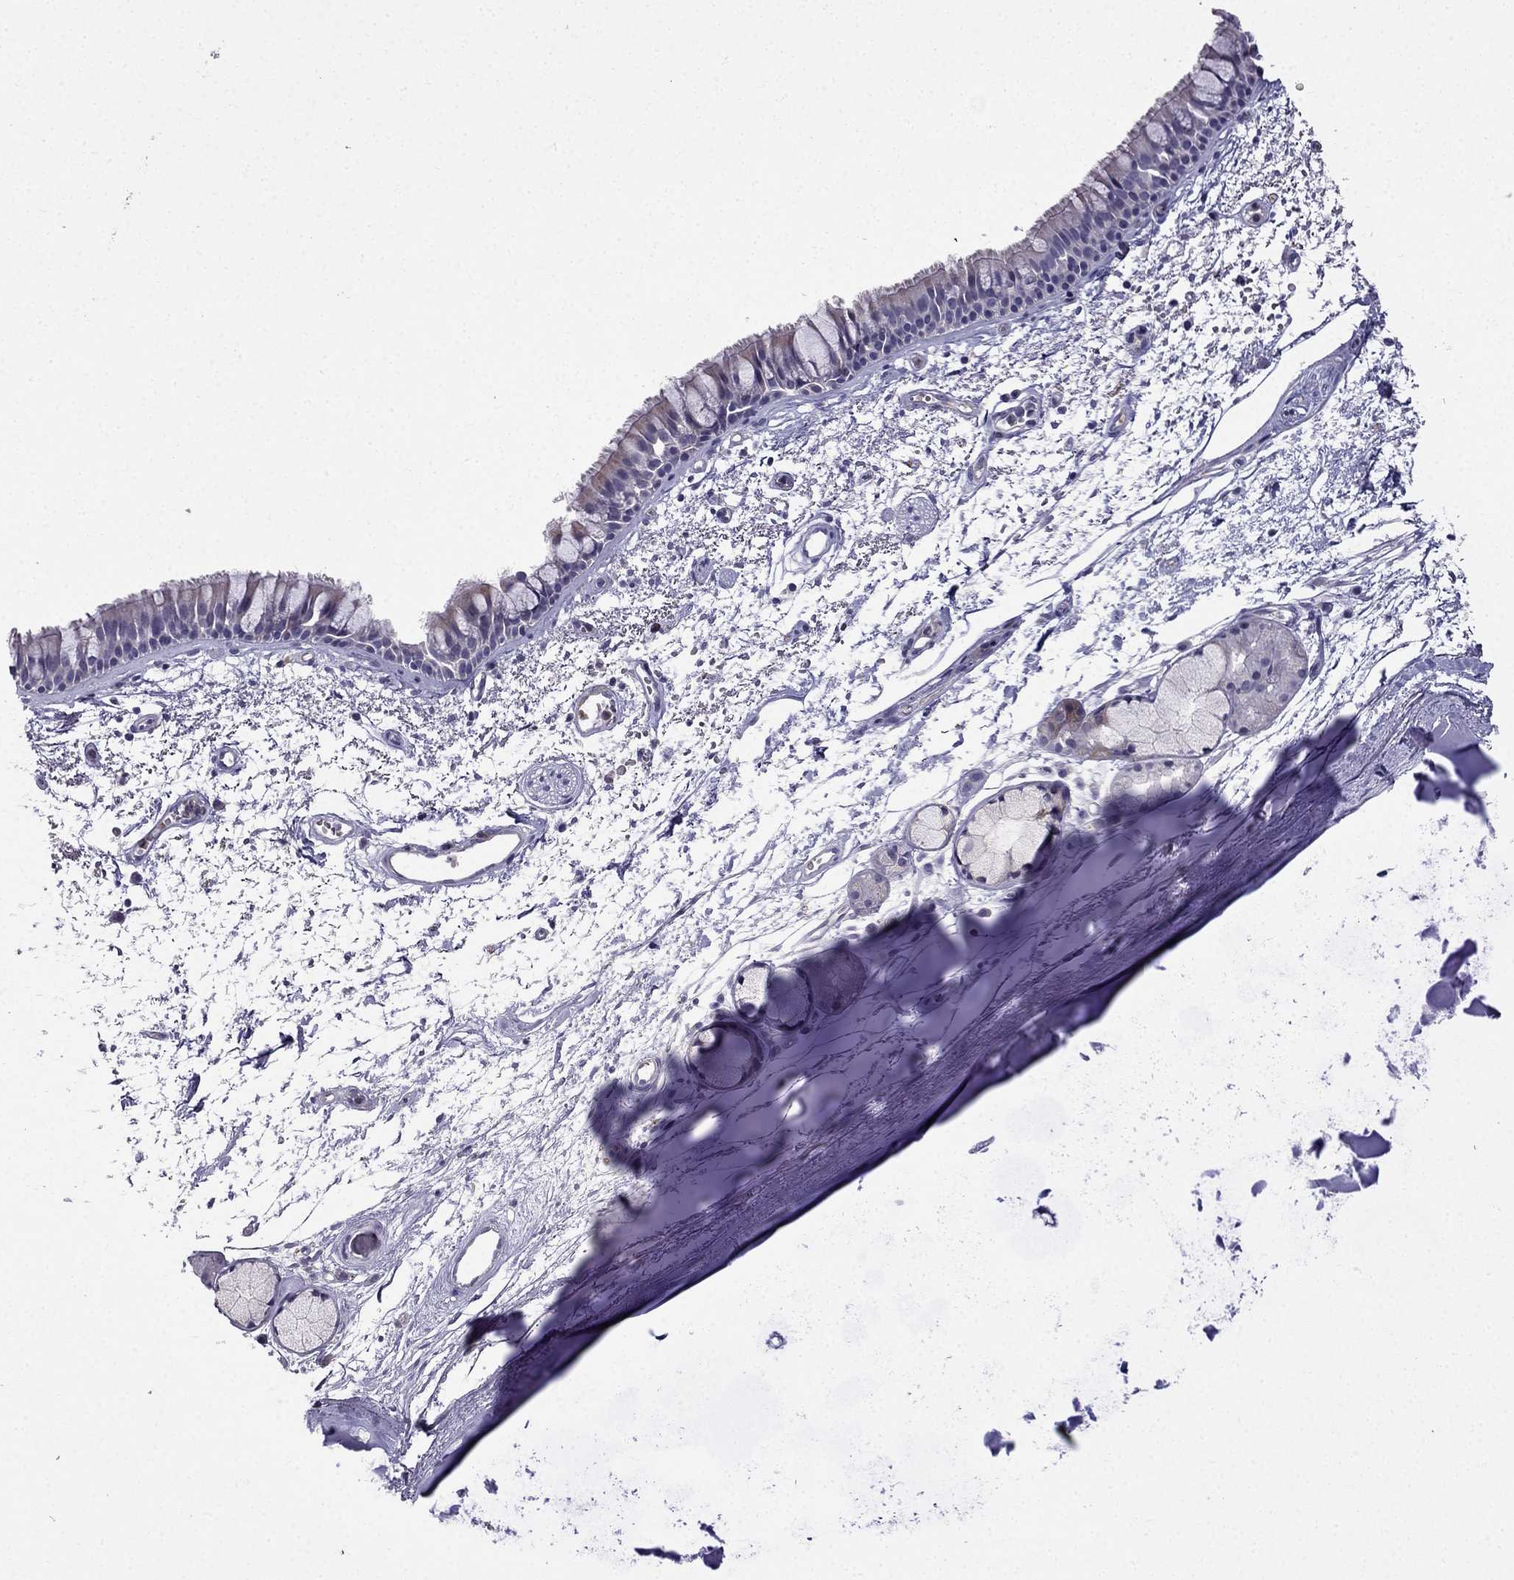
{"staining": {"intensity": "weak", "quantity": "<25%", "location": "cytoplasmic/membranous"}, "tissue": "bronchus", "cell_type": "Respiratory epithelial cells", "image_type": "normal", "snomed": [{"axis": "morphology", "description": "Normal tissue, NOS"}, {"axis": "topography", "description": "Cartilage tissue"}, {"axis": "topography", "description": "Bronchus"}], "caption": "Immunohistochemistry (IHC) histopathology image of unremarkable human bronchus stained for a protein (brown), which shows no staining in respiratory epithelial cells. (DAB (3,3'-diaminobenzidine) immunohistochemistry (IHC) with hematoxylin counter stain).", "gene": "SLC6A2", "patient": {"sex": "male", "age": 66}}